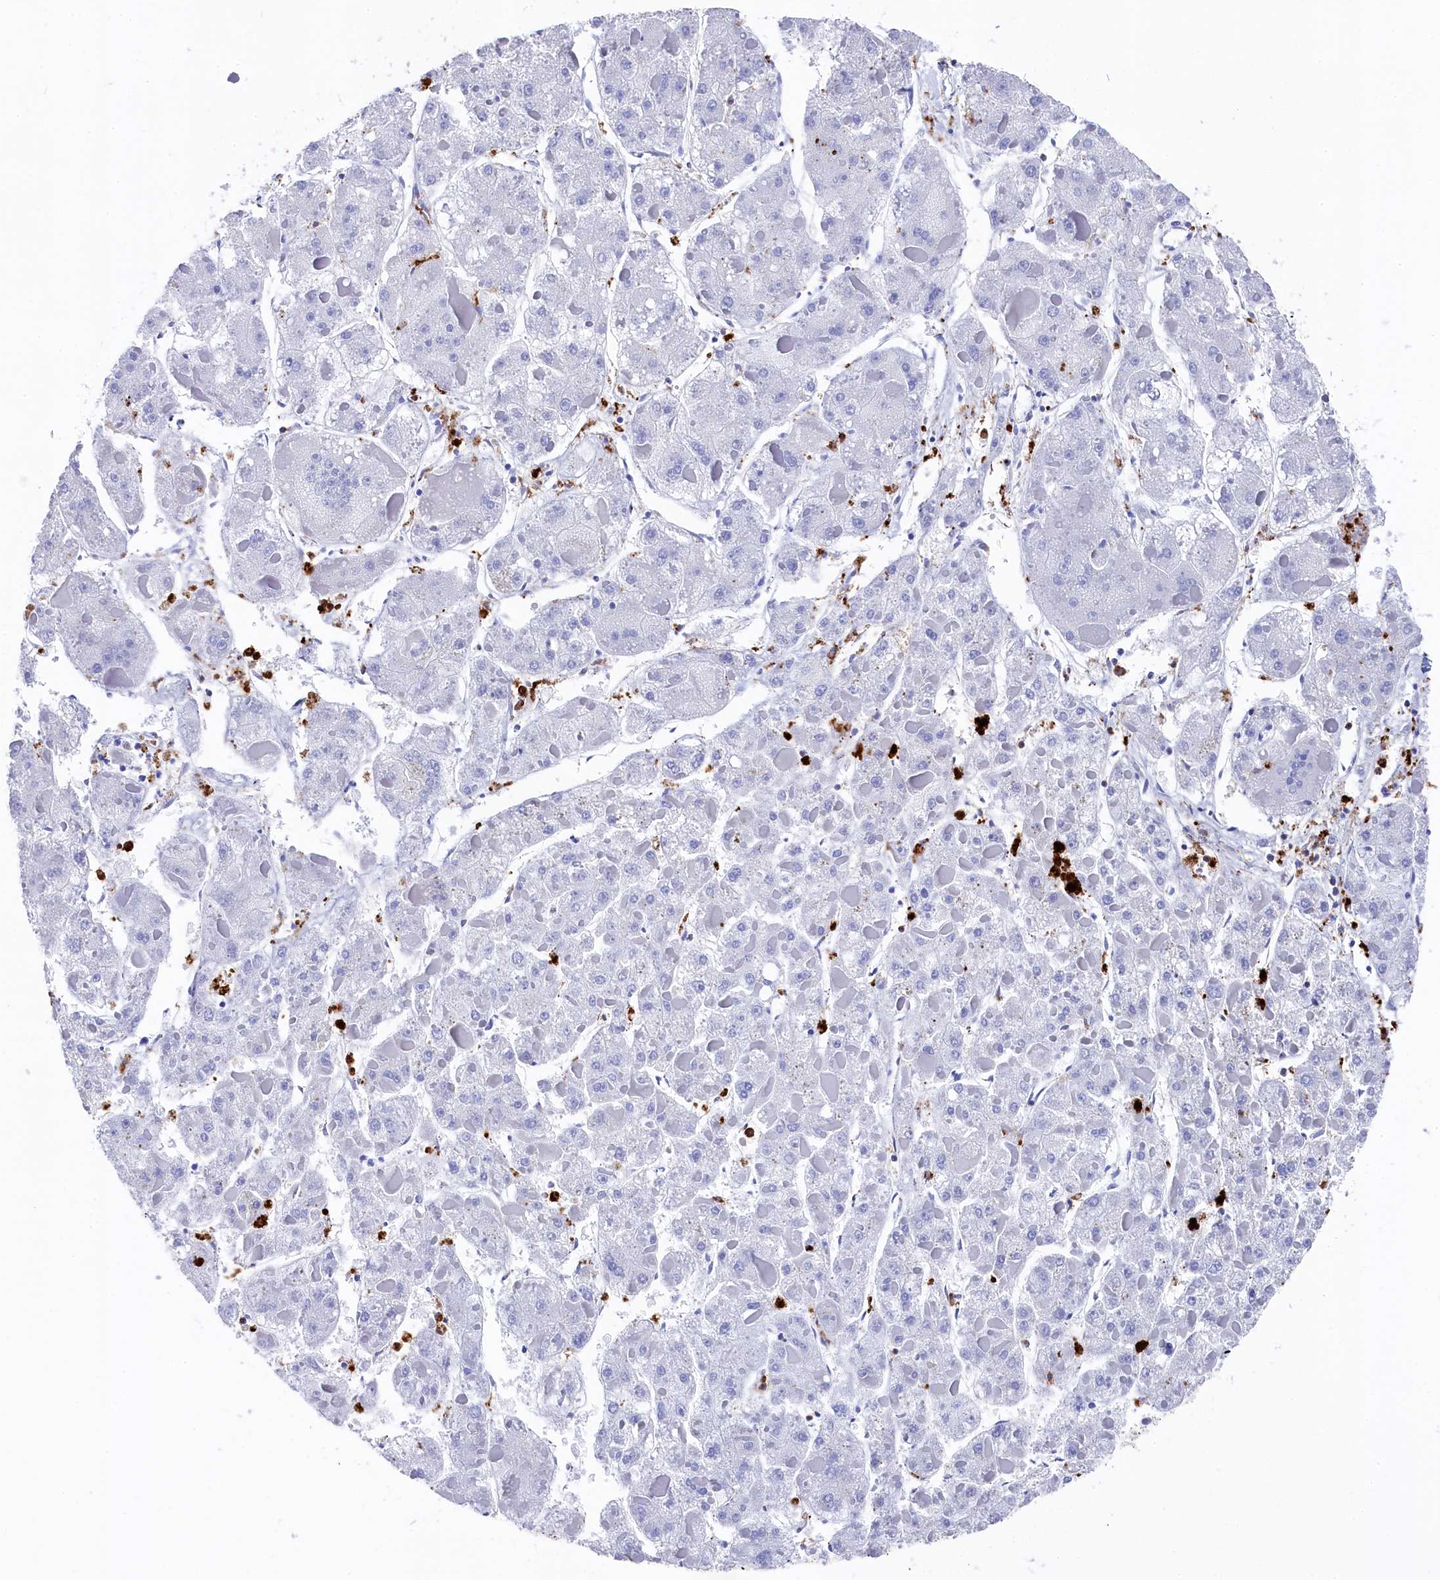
{"staining": {"intensity": "negative", "quantity": "none", "location": "none"}, "tissue": "liver cancer", "cell_type": "Tumor cells", "image_type": "cancer", "snomed": [{"axis": "morphology", "description": "Carcinoma, Hepatocellular, NOS"}, {"axis": "topography", "description": "Liver"}], "caption": "DAB (3,3'-diaminobenzidine) immunohistochemical staining of liver cancer (hepatocellular carcinoma) shows no significant staining in tumor cells.", "gene": "PLAC8", "patient": {"sex": "female", "age": 73}}